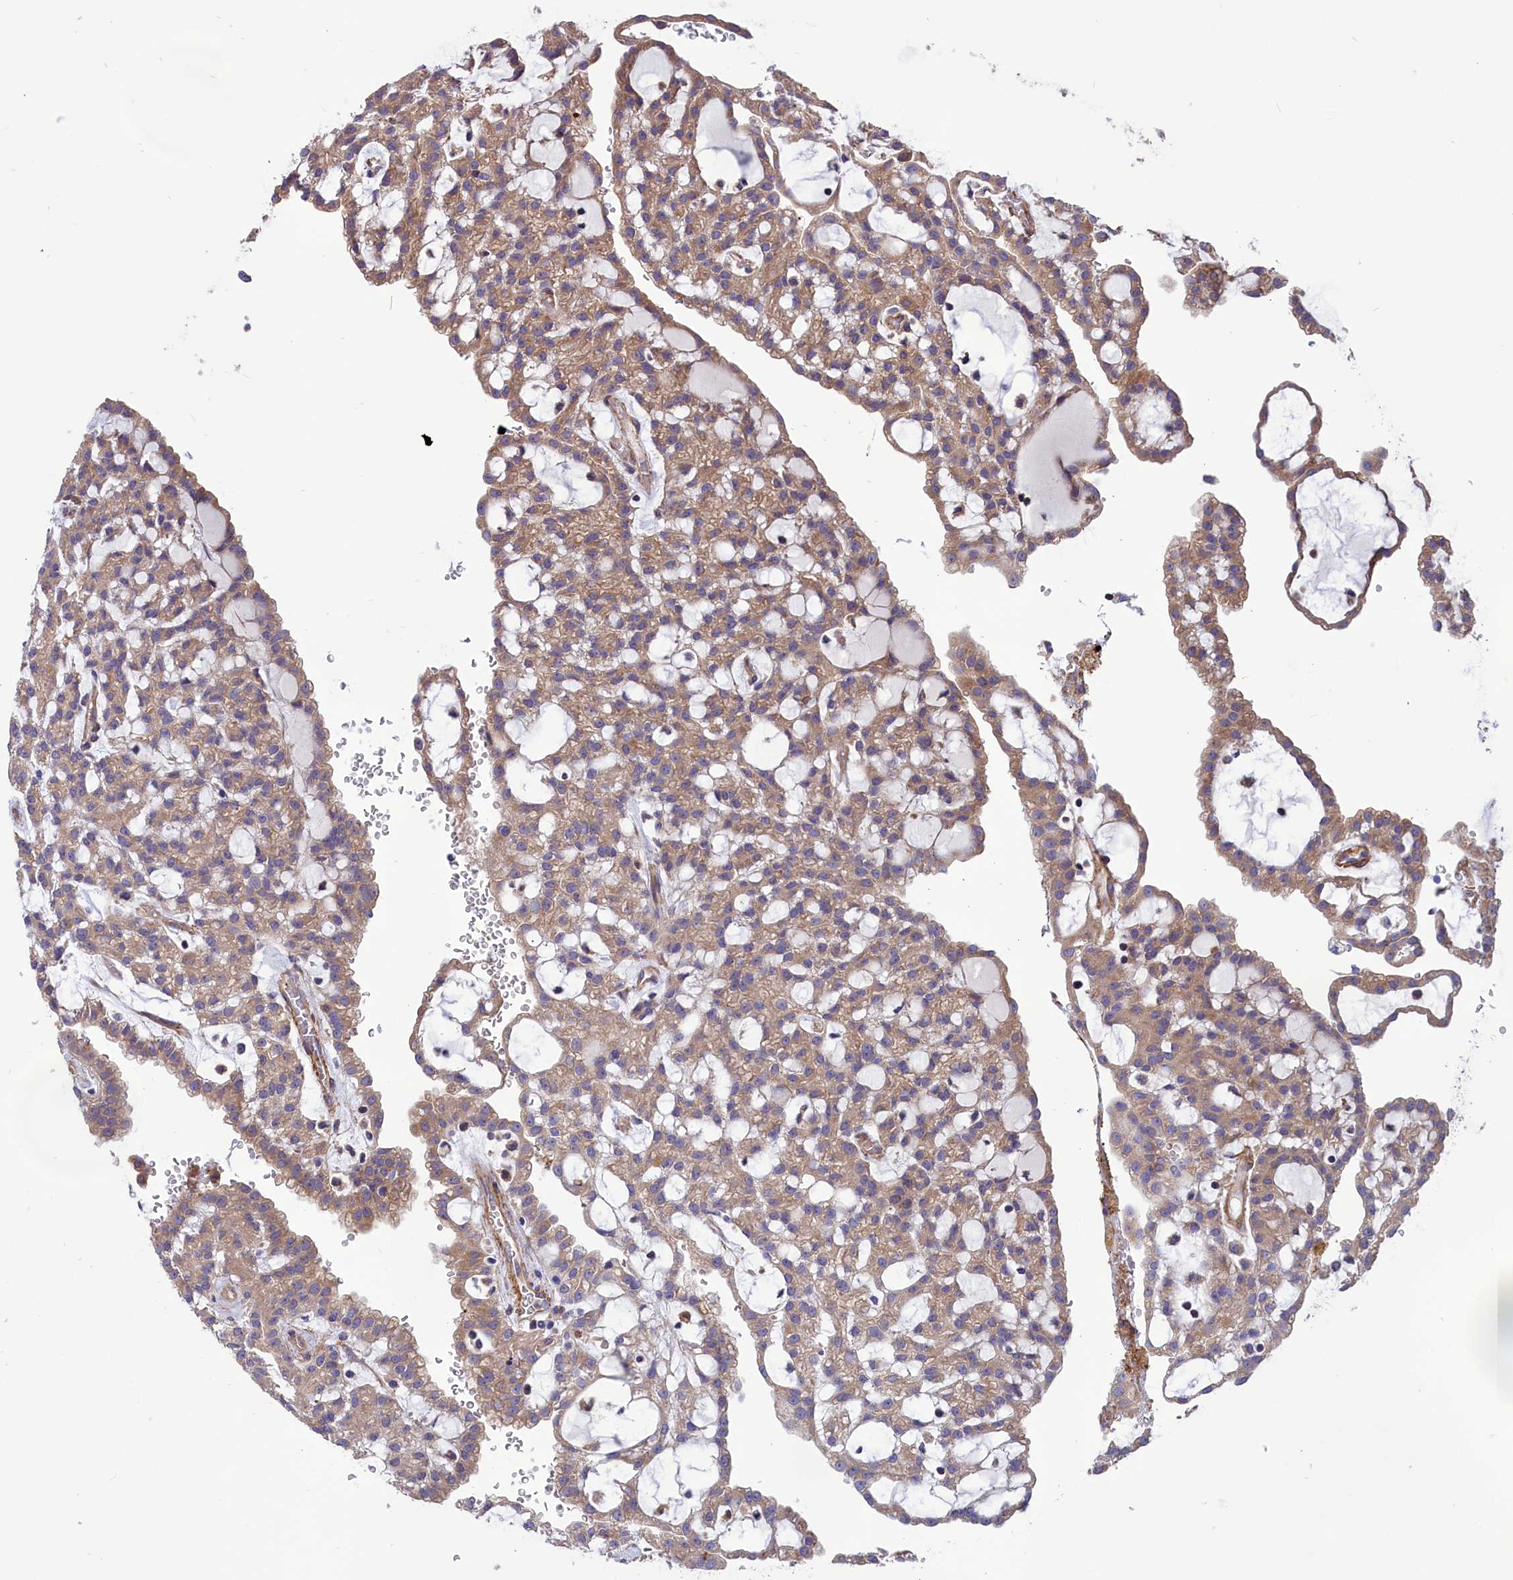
{"staining": {"intensity": "moderate", "quantity": ">75%", "location": "cytoplasmic/membranous"}, "tissue": "renal cancer", "cell_type": "Tumor cells", "image_type": "cancer", "snomed": [{"axis": "morphology", "description": "Adenocarcinoma, NOS"}, {"axis": "topography", "description": "Kidney"}], "caption": "Tumor cells exhibit moderate cytoplasmic/membranous staining in approximately >75% of cells in renal cancer. (brown staining indicates protein expression, while blue staining denotes nuclei).", "gene": "AMDHD2", "patient": {"sex": "male", "age": 63}}